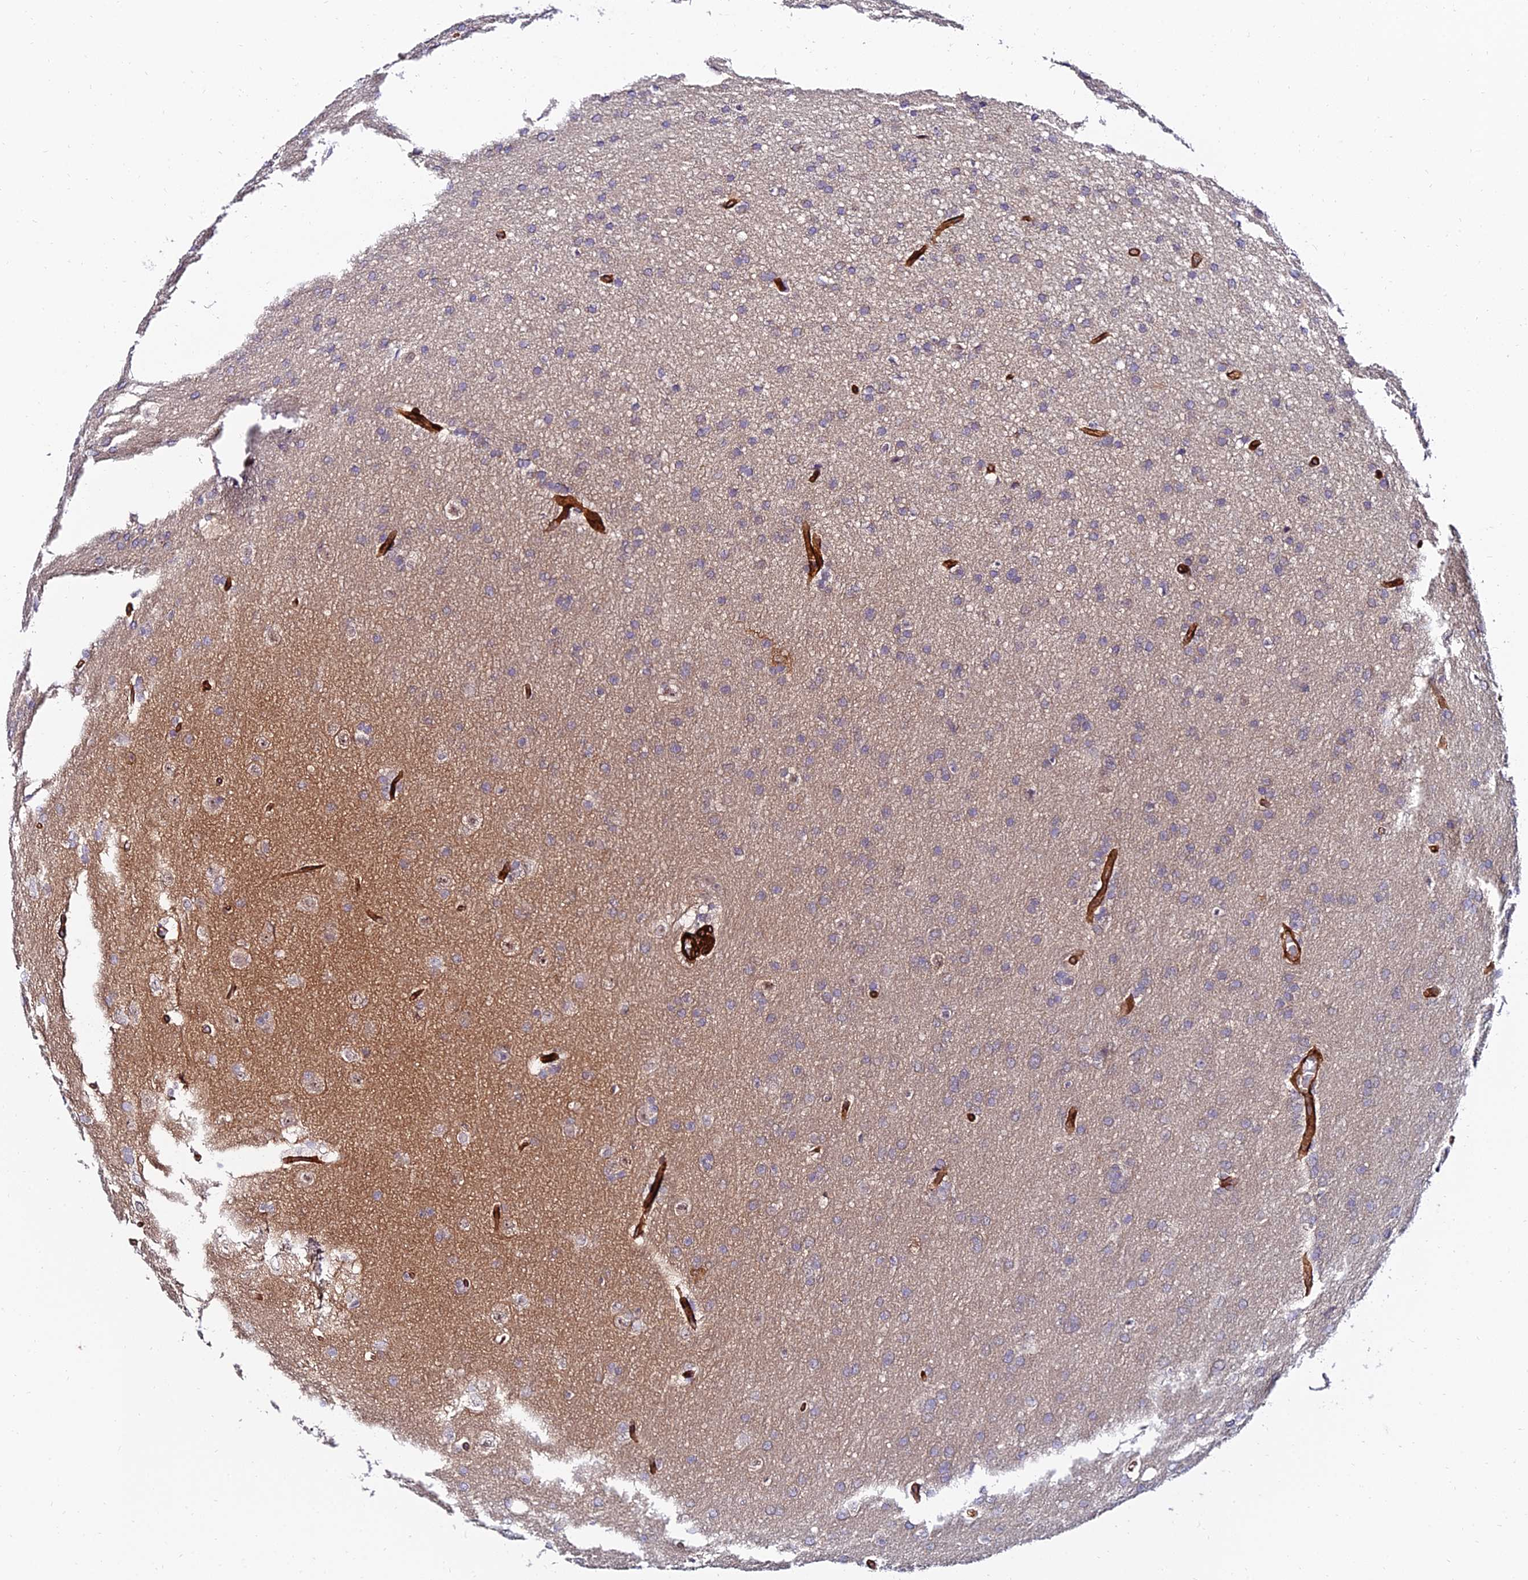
{"staining": {"intensity": "negative", "quantity": "none", "location": "none"}, "tissue": "glioma", "cell_type": "Tumor cells", "image_type": "cancer", "snomed": [{"axis": "morphology", "description": "Glioma, malignant, Low grade"}, {"axis": "topography", "description": "Brain"}], "caption": "Tumor cells show no significant protein staining in malignant glioma (low-grade).", "gene": "ALDH3B2", "patient": {"sex": "female", "age": 32}}